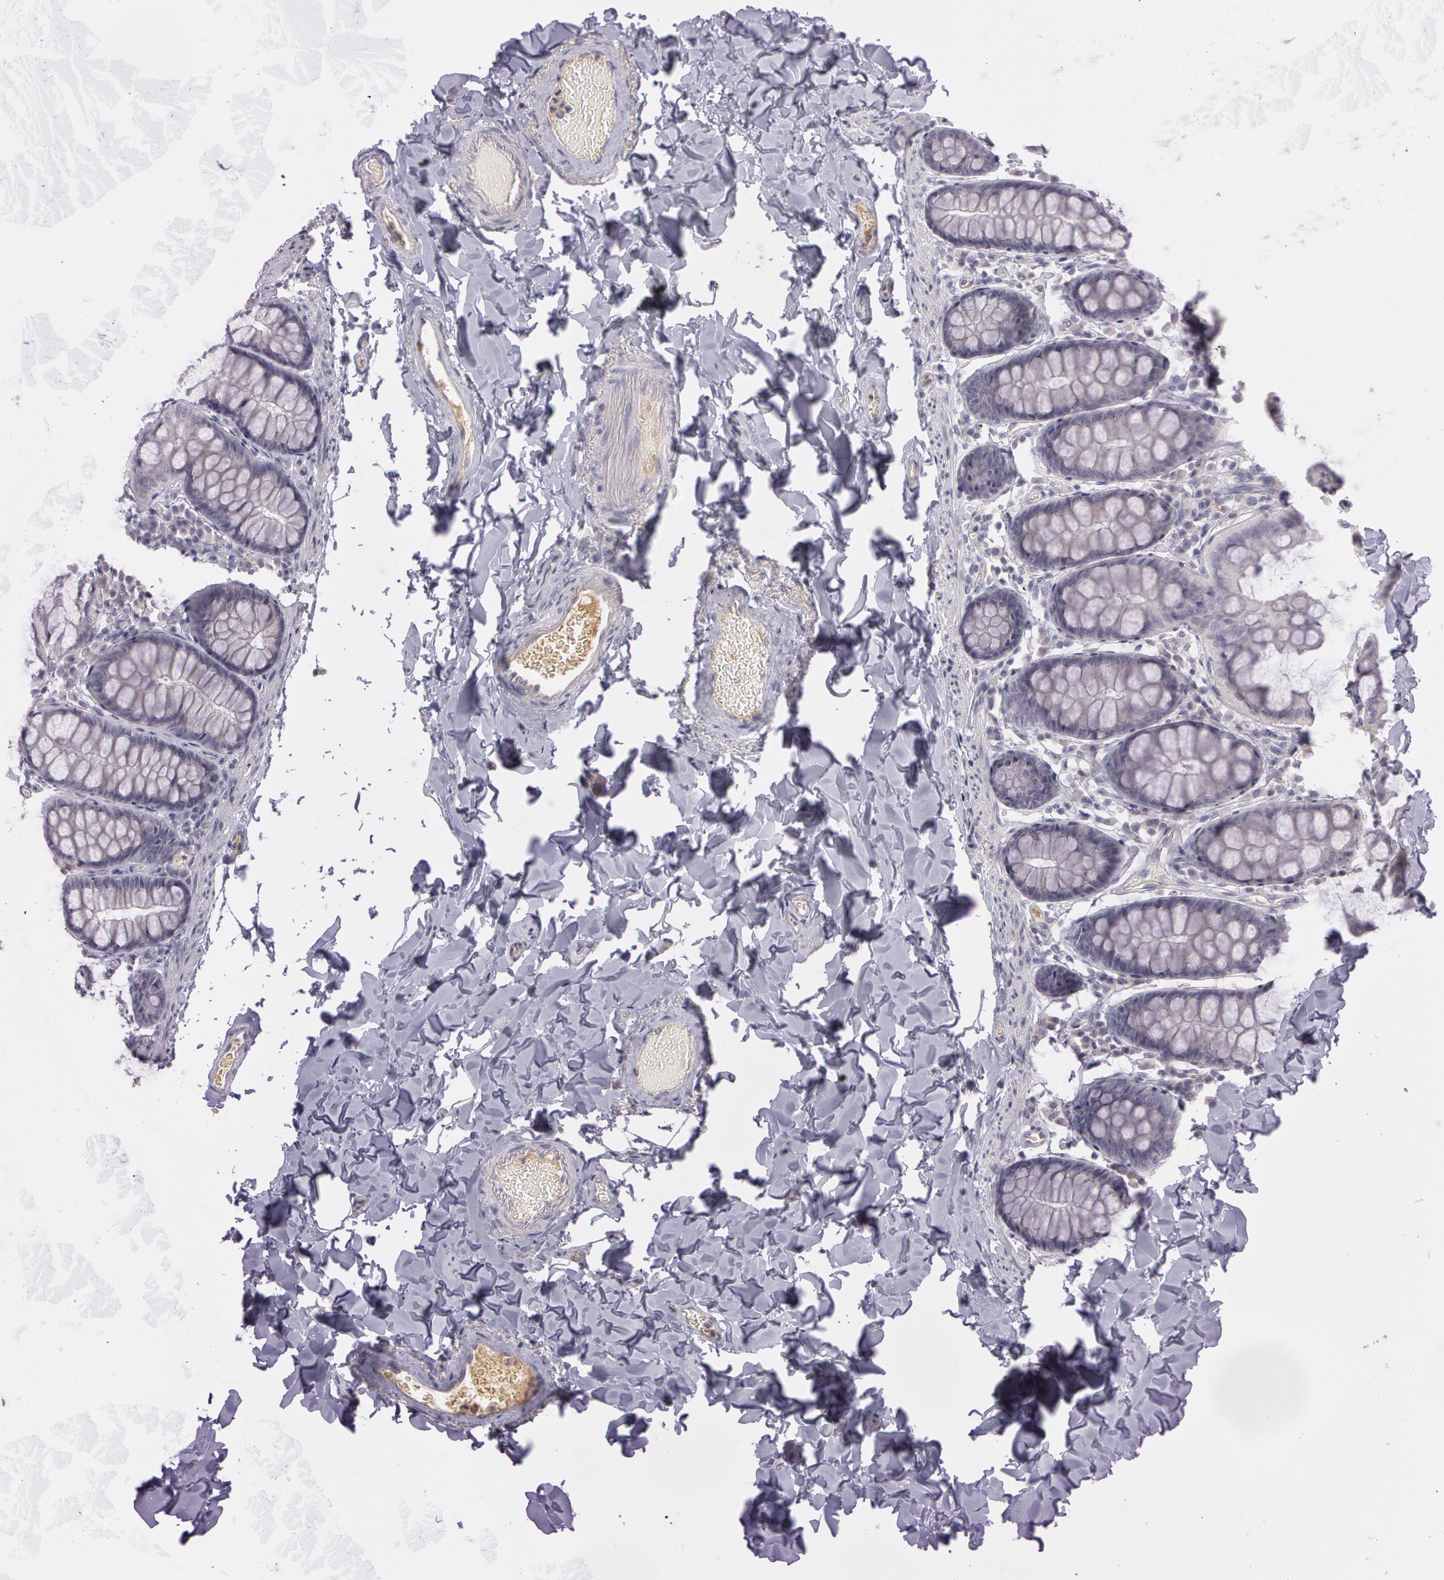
{"staining": {"intensity": "negative", "quantity": "none", "location": "none"}, "tissue": "colon", "cell_type": "Endothelial cells", "image_type": "normal", "snomed": [{"axis": "morphology", "description": "Normal tissue, NOS"}, {"axis": "topography", "description": "Colon"}], "caption": "IHC of benign human colon exhibits no positivity in endothelial cells.", "gene": "MXRA5", "patient": {"sex": "female", "age": 61}}